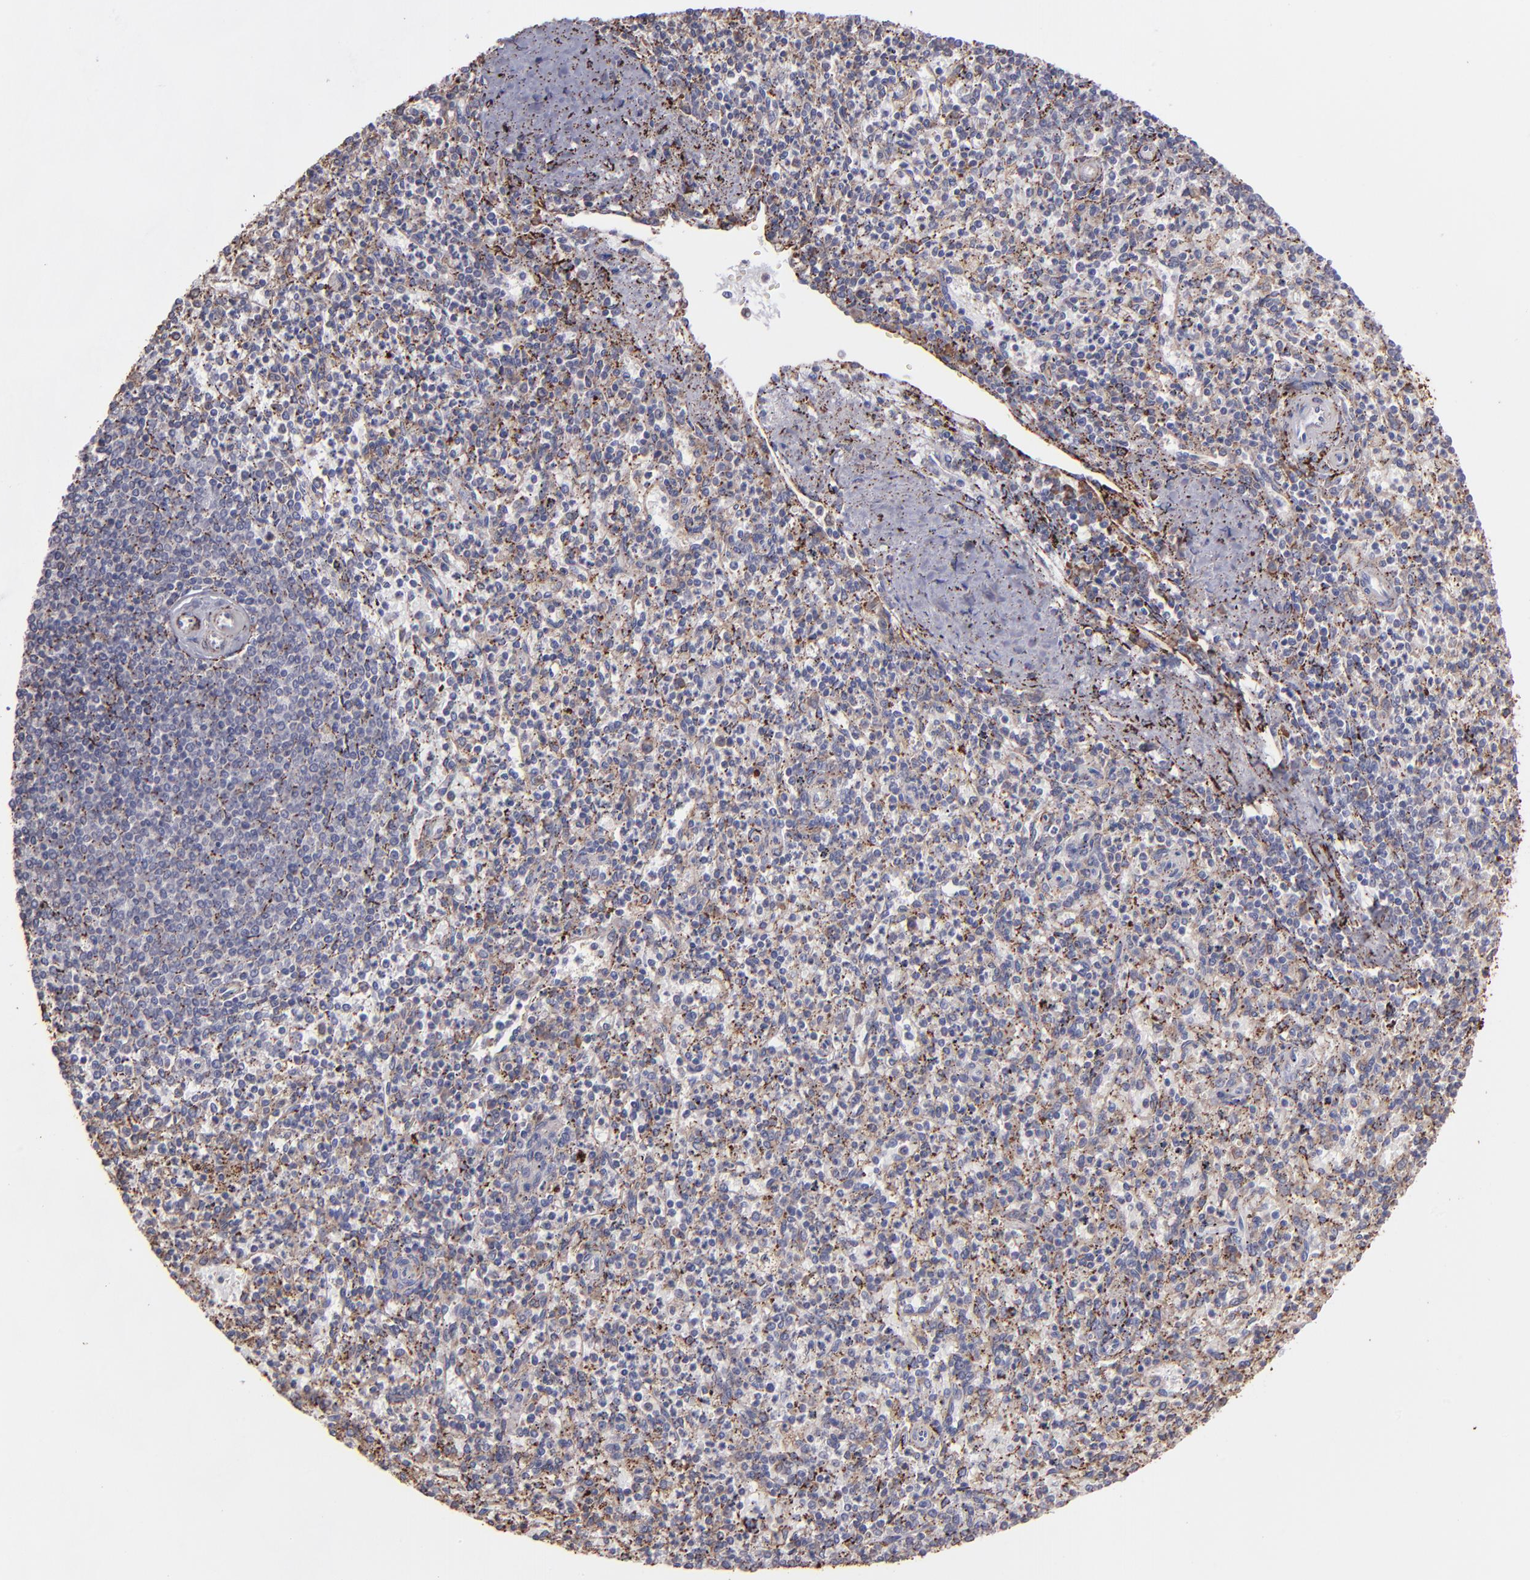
{"staining": {"intensity": "moderate", "quantity": "<25%", "location": "cytoplasmic/membranous"}, "tissue": "spleen", "cell_type": "Cells in red pulp", "image_type": "normal", "snomed": [{"axis": "morphology", "description": "Normal tissue, NOS"}, {"axis": "topography", "description": "Spleen"}], "caption": "Immunohistochemistry image of benign spleen: human spleen stained using immunohistochemistry (IHC) exhibits low levels of moderate protein expression localized specifically in the cytoplasmic/membranous of cells in red pulp, appearing as a cytoplasmic/membranous brown color.", "gene": "MAOB", "patient": {"sex": "male", "age": 72}}